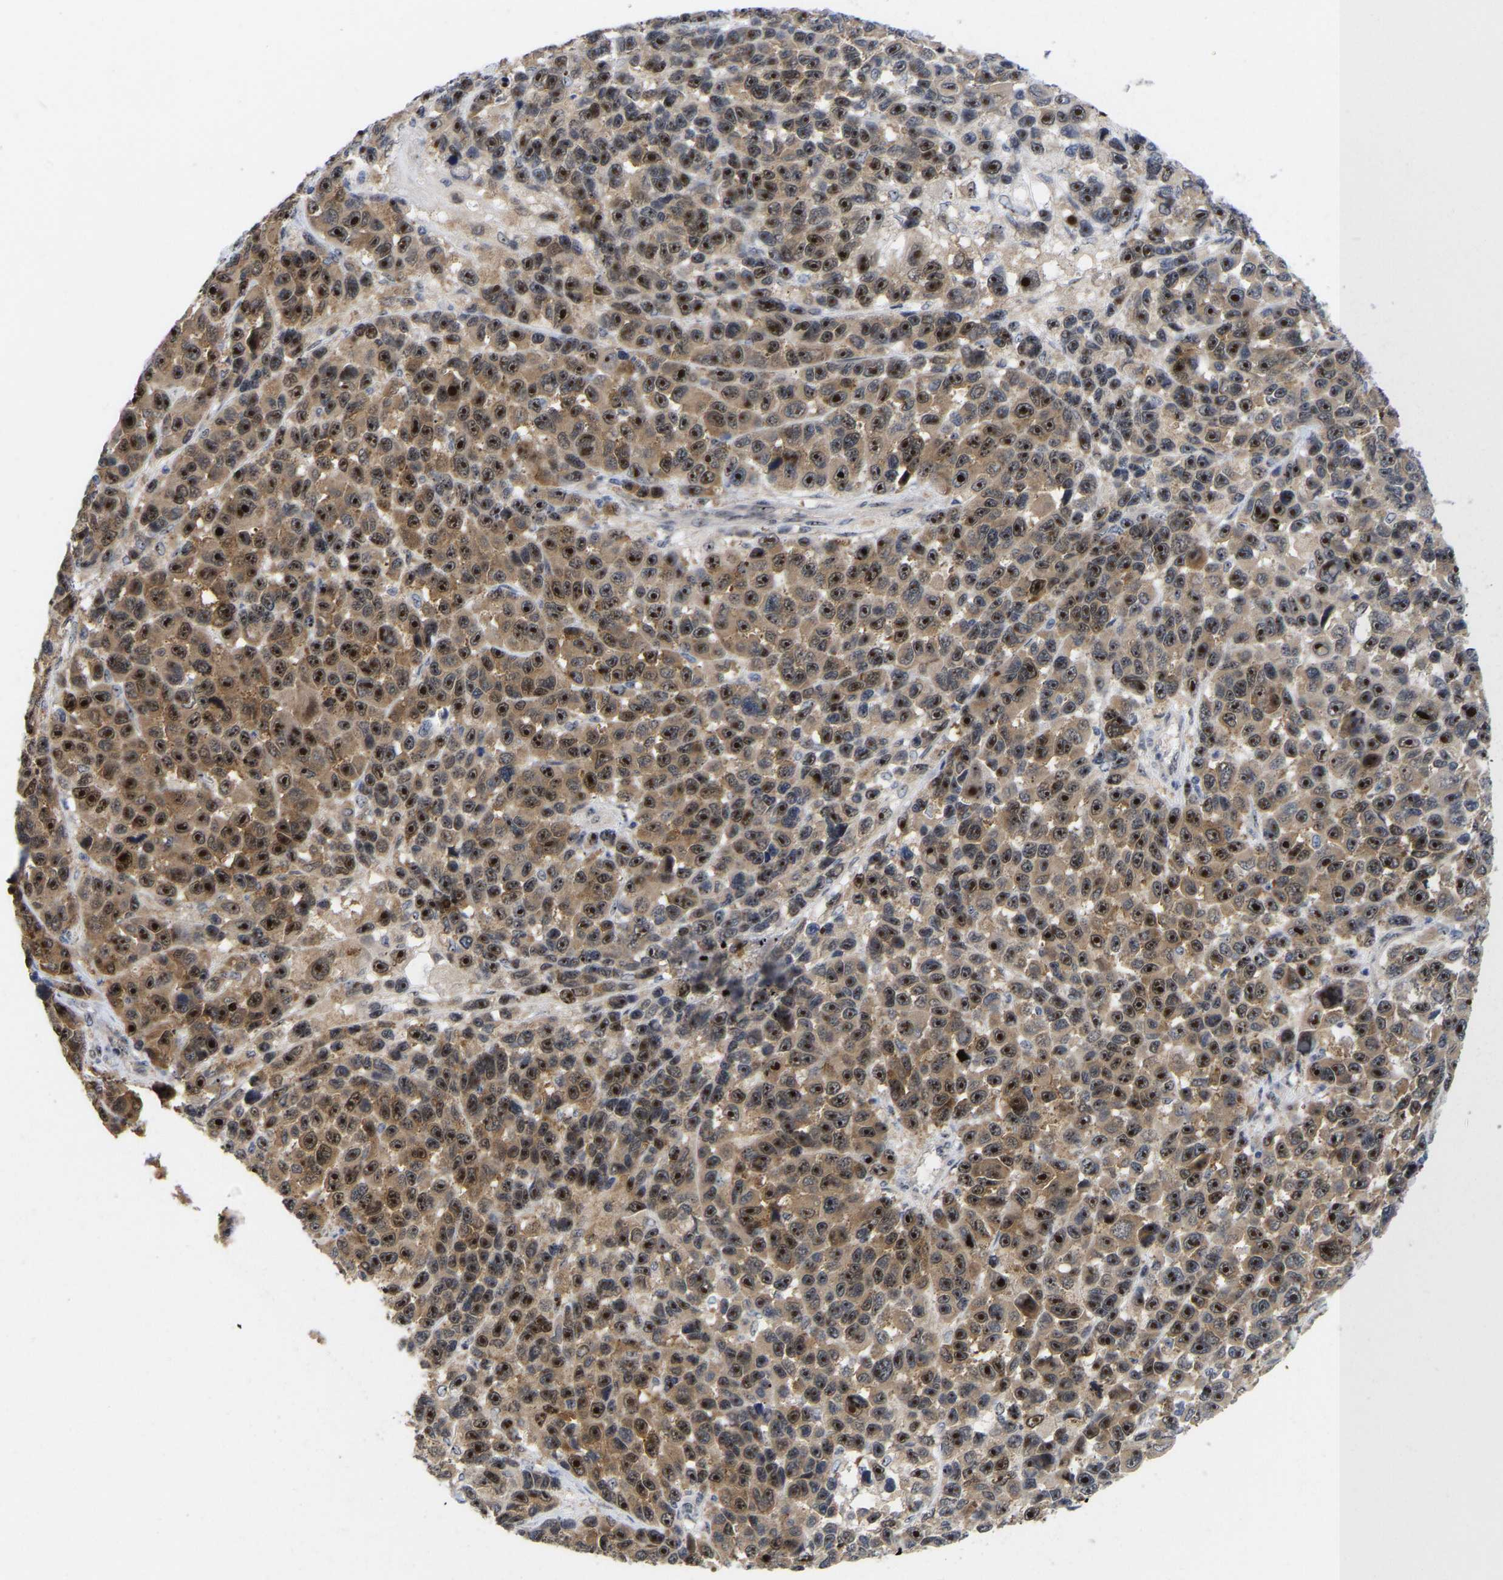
{"staining": {"intensity": "strong", "quantity": ">75%", "location": "cytoplasmic/membranous,nuclear"}, "tissue": "melanoma", "cell_type": "Tumor cells", "image_type": "cancer", "snomed": [{"axis": "morphology", "description": "Malignant melanoma, NOS"}, {"axis": "topography", "description": "Skin"}], "caption": "Immunohistochemistry of melanoma displays high levels of strong cytoplasmic/membranous and nuclear positivity in approximately >75% of tumor cells. (Stains: DAB (3,3'-diaminobenzidine) in brown, nuclei in blue, Microscopy: brightfield microscopy at high magnification).", "gene": "NLE1", "patient": {"sex": "male", "age": 53}}